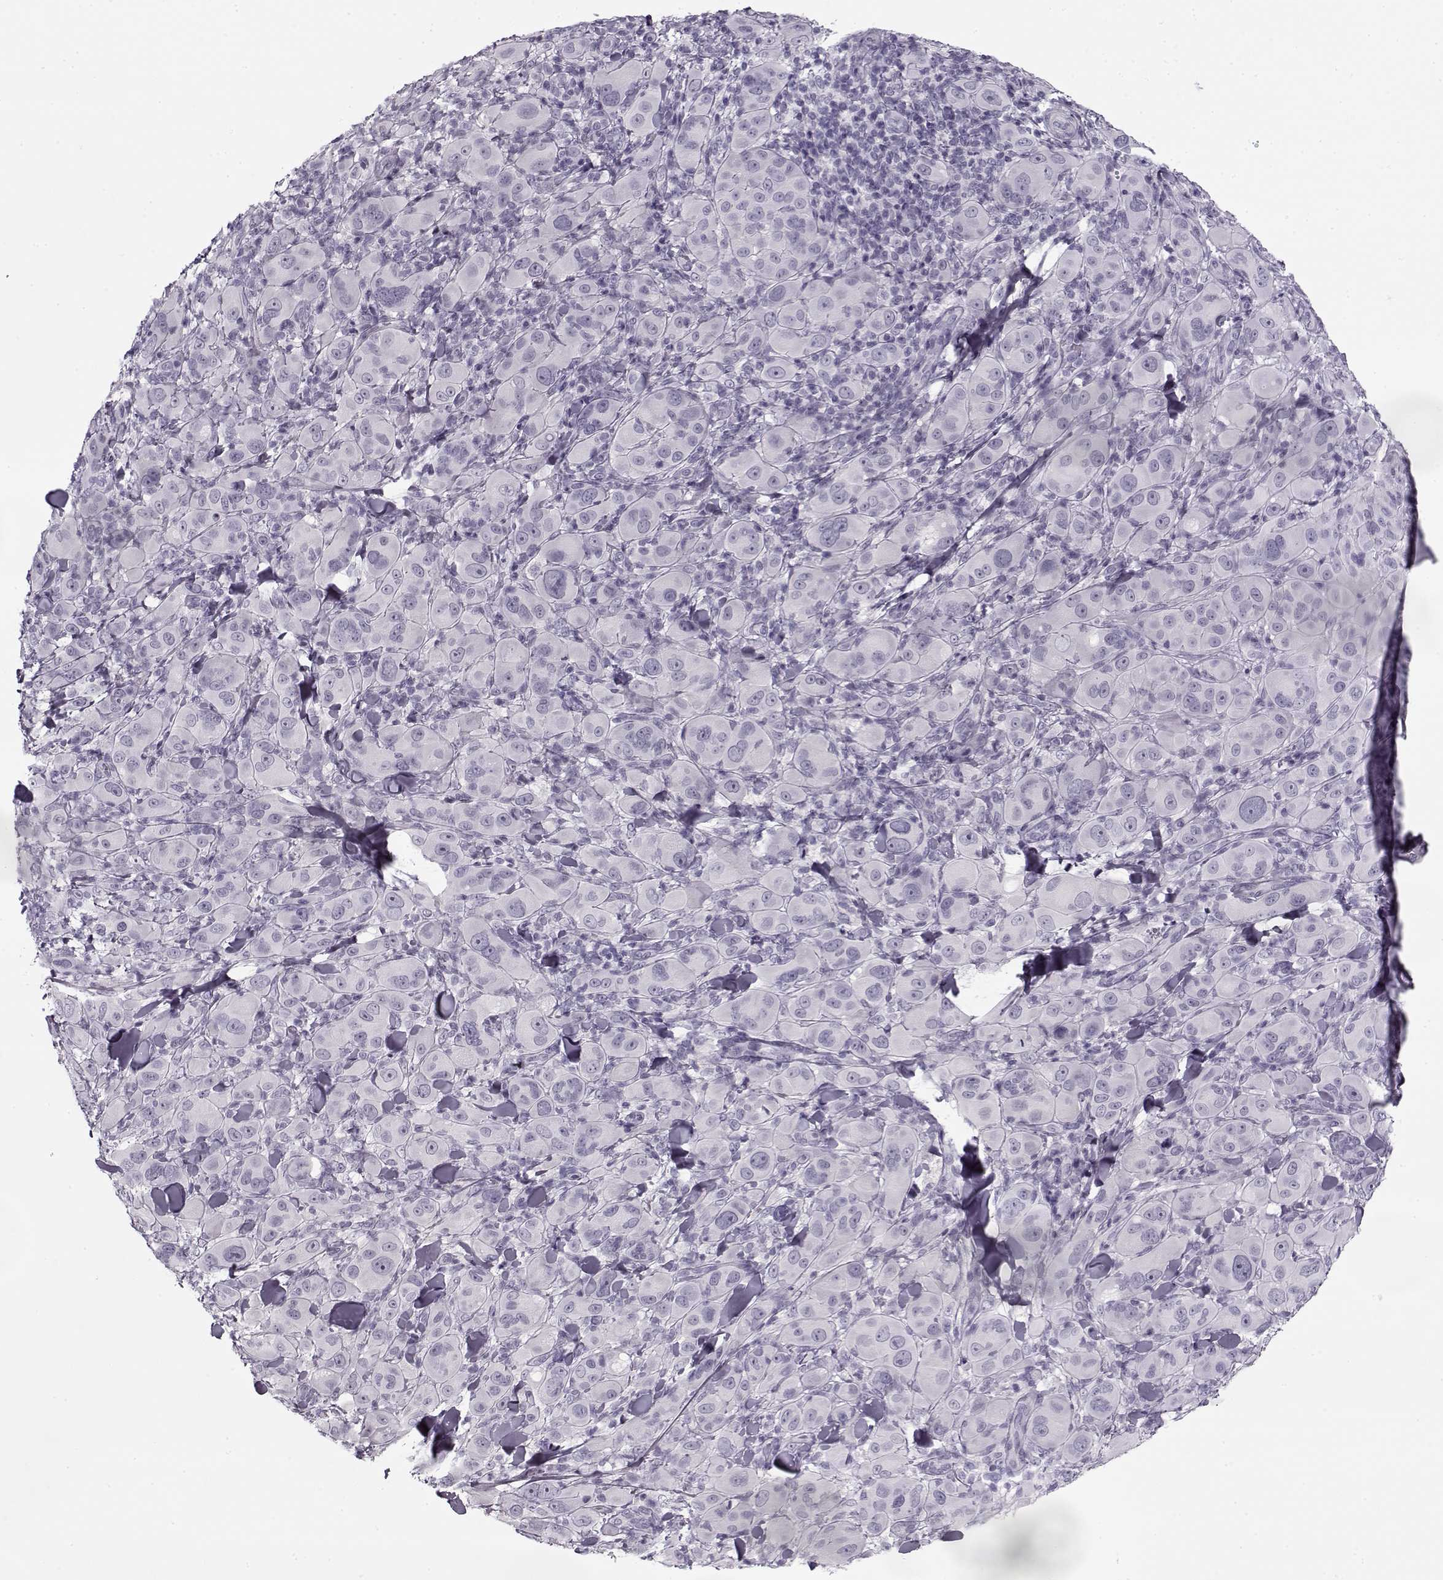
{"staining": {"intensity": "negative", "quantity": "none", "location": "none"}, "tissue": "melanoma", "cell_type": "Tumor cells", "image_type": "cancer", "snomed": [{"axis": "morphology", "description": "Malignant melanoma, NOS"}, {"axis": "topography", "description": "Skin"}], "caption": "Immunohistochemistry (IHC) micrograph of neoplastic tissue: human malignant melanoma stained with DAB demonstrates no significant protein staining in tumor cells.", "gene": "PNMT", "patient": {"sex": "female", "age": 87}}